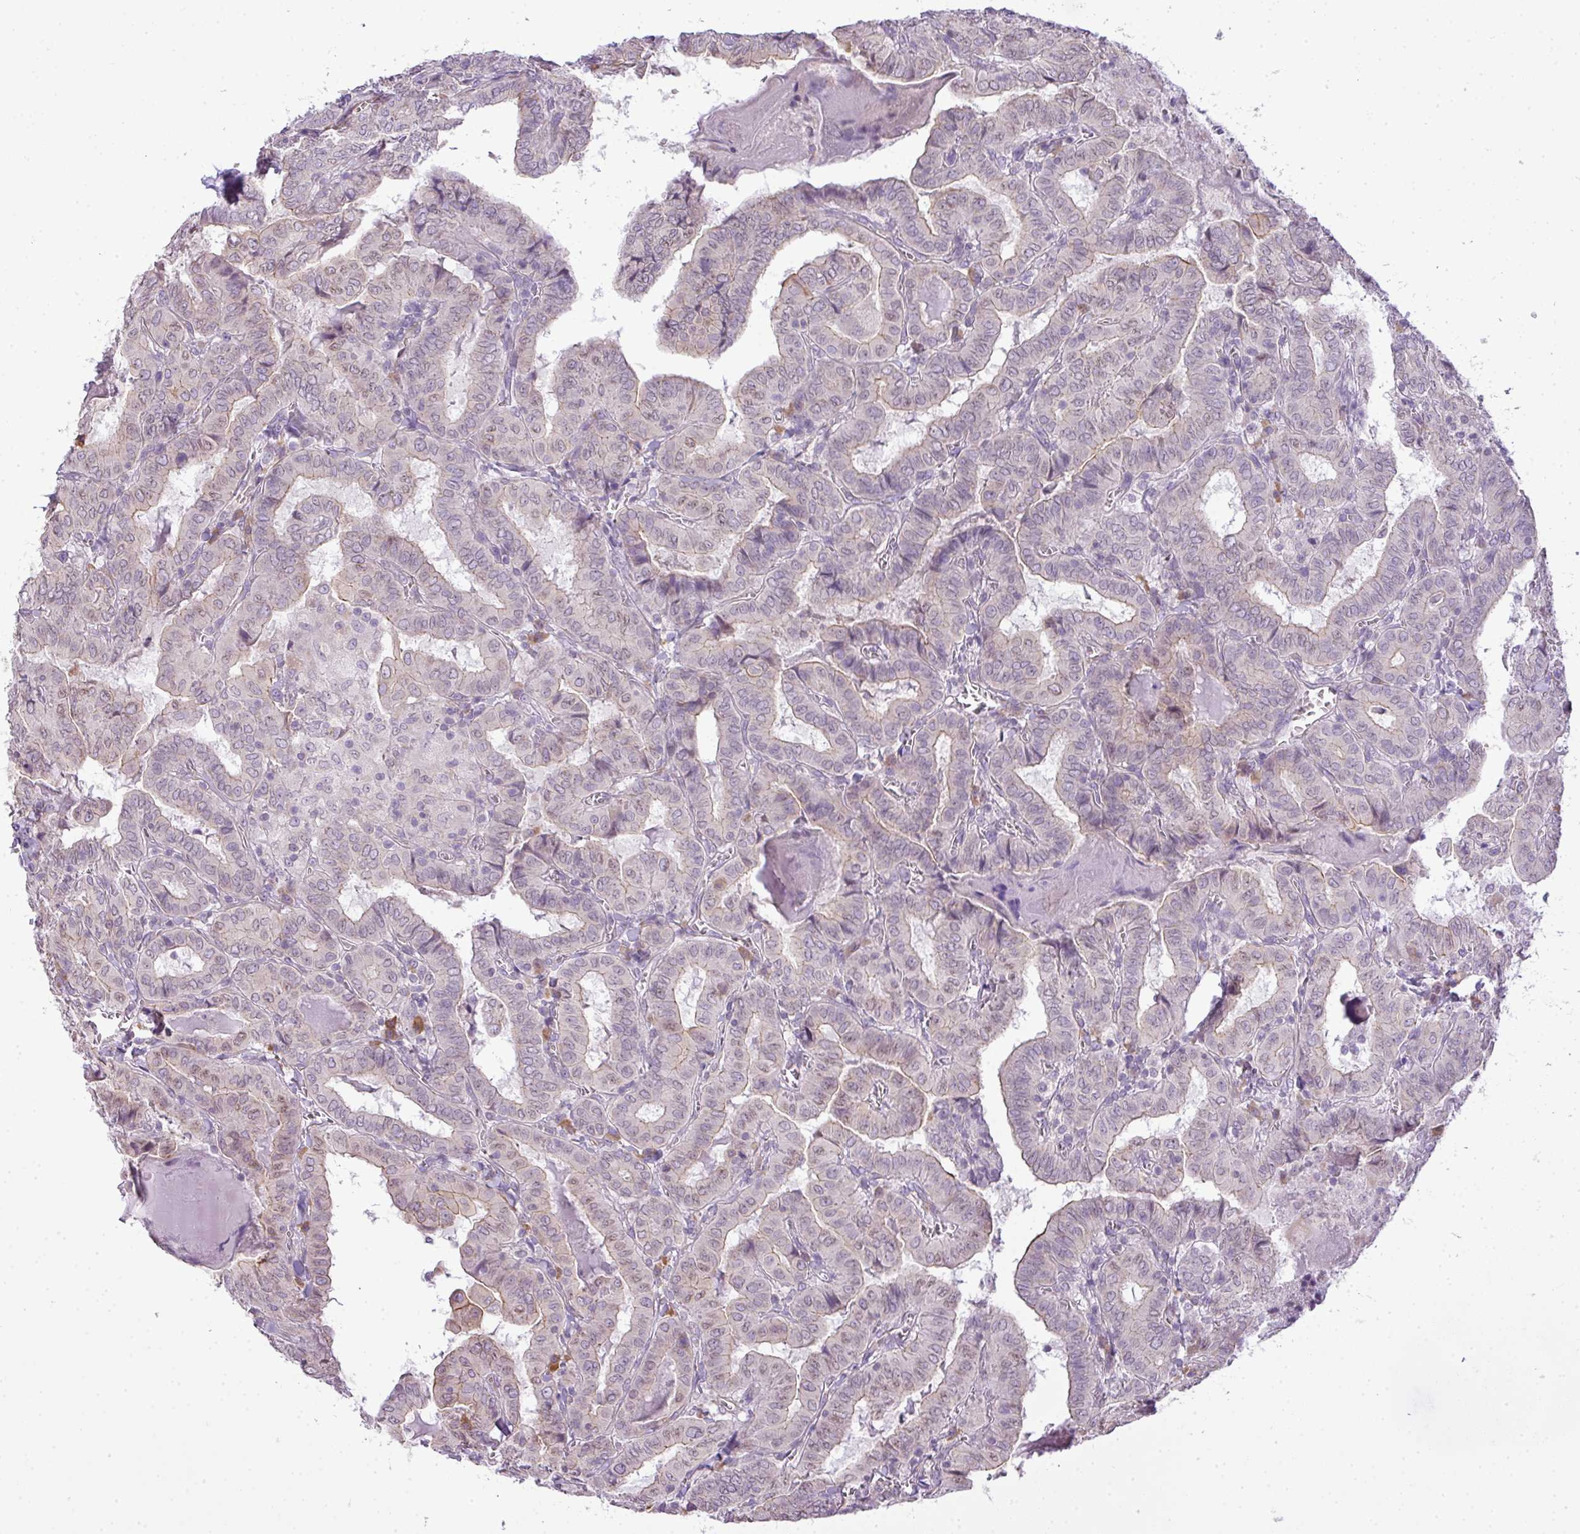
{"staining": {"intensity": "negative", "quantity": "none", "location": "none"}, "tissue": "thyroid cancer", "cell_type": "Tumor cells", "image_type": "cancer", "snomed": [{"axis": "morphology", "description": "Papillary adenocarcinoma, NOS"}, {"axis": "topography", "description": "Thyroid gland"}], "caption": "Immunohistochemistry histopathology image of neoplastic tissue: human papillary adenocarcinoma (thyroid) stained with DAB (3,3'-diaminobenzidine) shows no significant protein expression in tumor cells.", "gene": "COX18", "patient": {"sex": "female", "age": 72}}